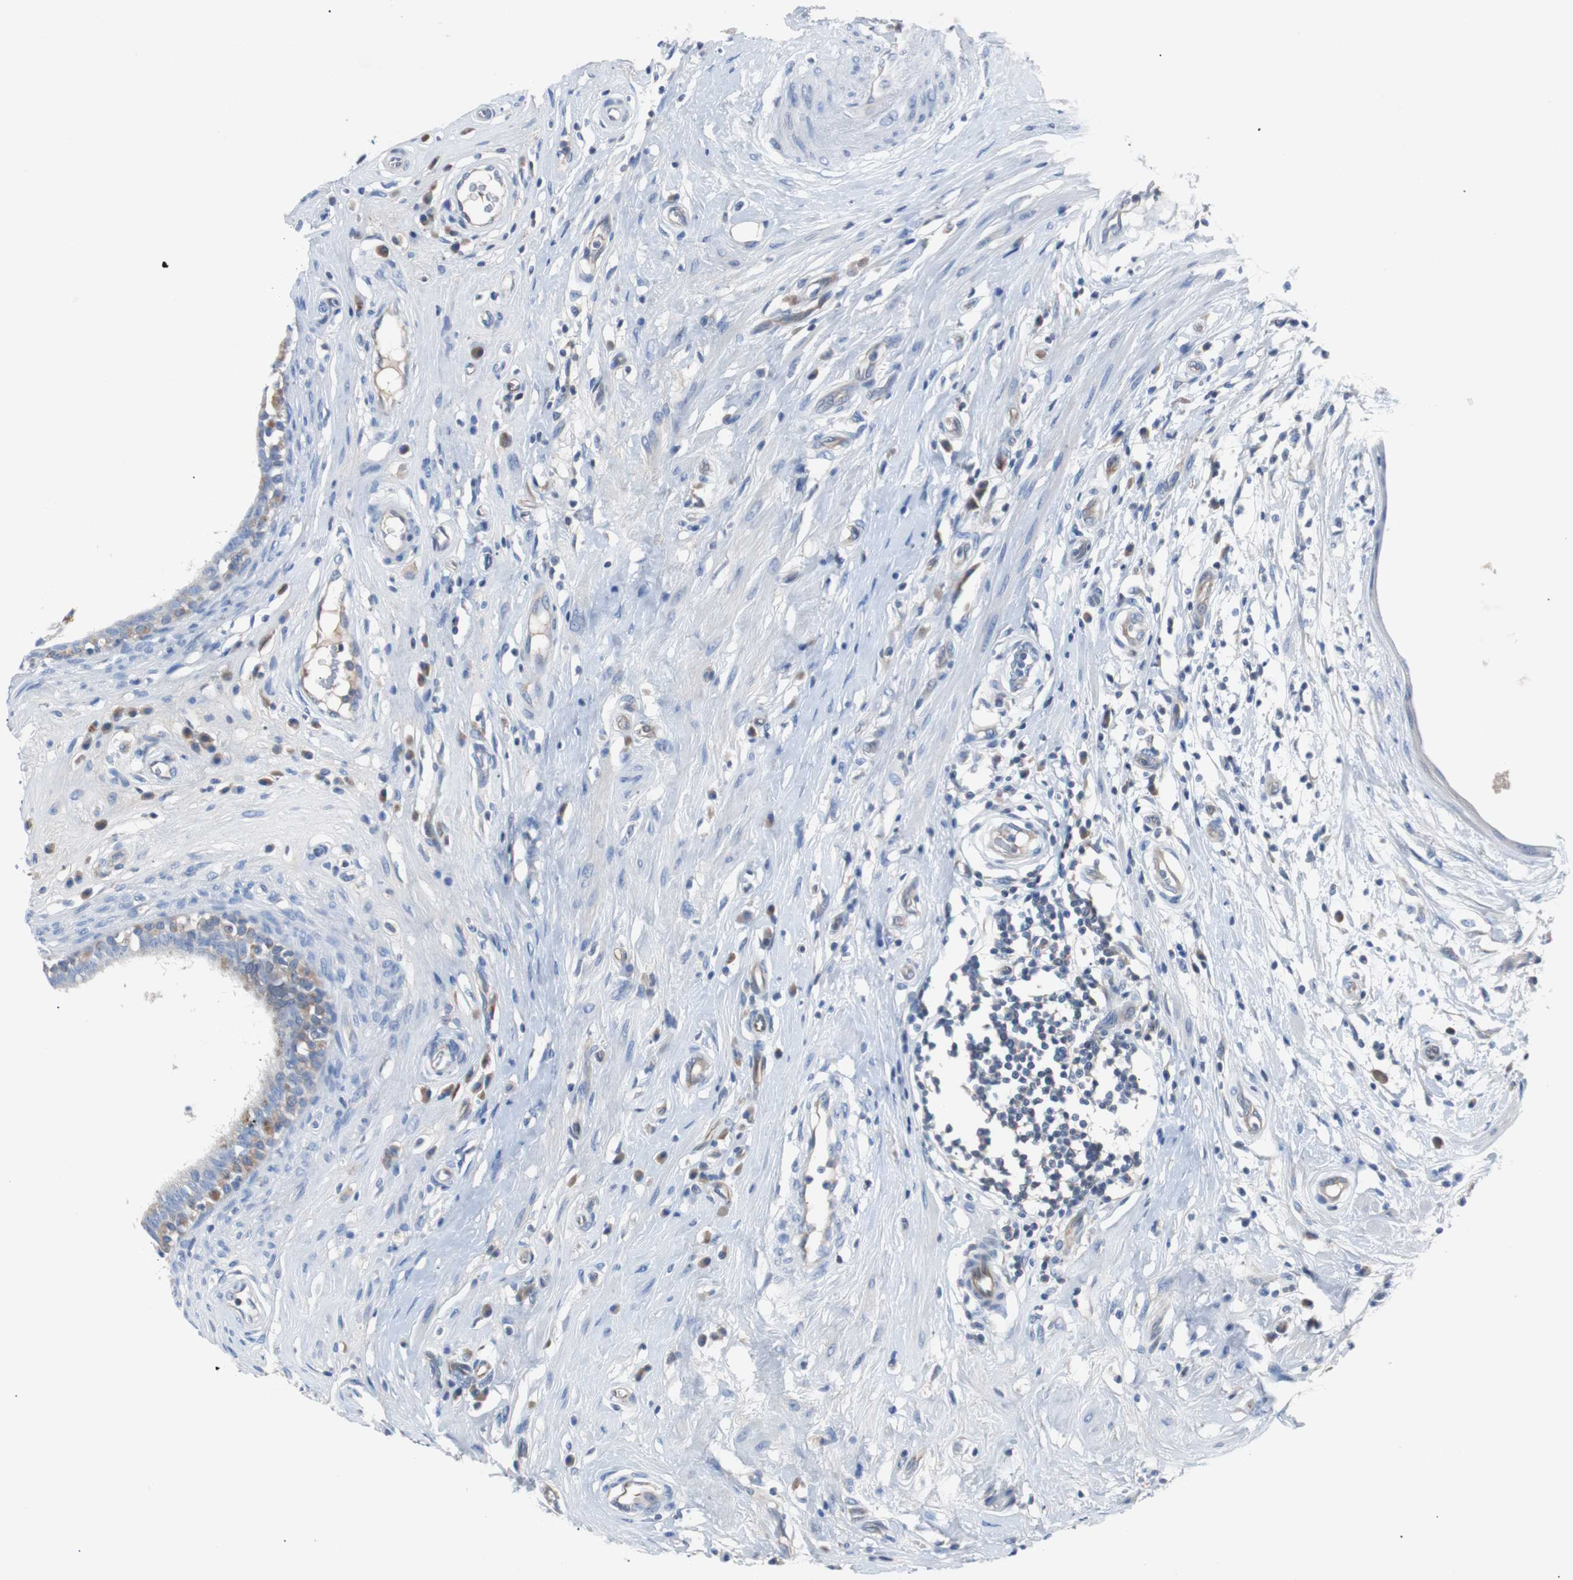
{"staining": {"intensity": "weak", "quantity": "25%-75%", "location": "cytoplasmic/membranous"}, "tissue": "epididymis", "cell_type": "Glandular cells", "image_type": "normal", "snomed": [{"axis": "morphology", "description": "Normal tissue, NOS"}, {"axis": "morphology", "description": "Inflammation, NOS"}, {"axis": "topography", "description": "Epididymis"}], "caption": "High-power microscopy captured an IHC photomicrograph of unremarkable epididymis, revealing weak cytoplasmic/membranous expression in approximately 25%-75% of glandular cells.", "gene": "EEF2K", "patient": {"sex": "male", "age": 84}}